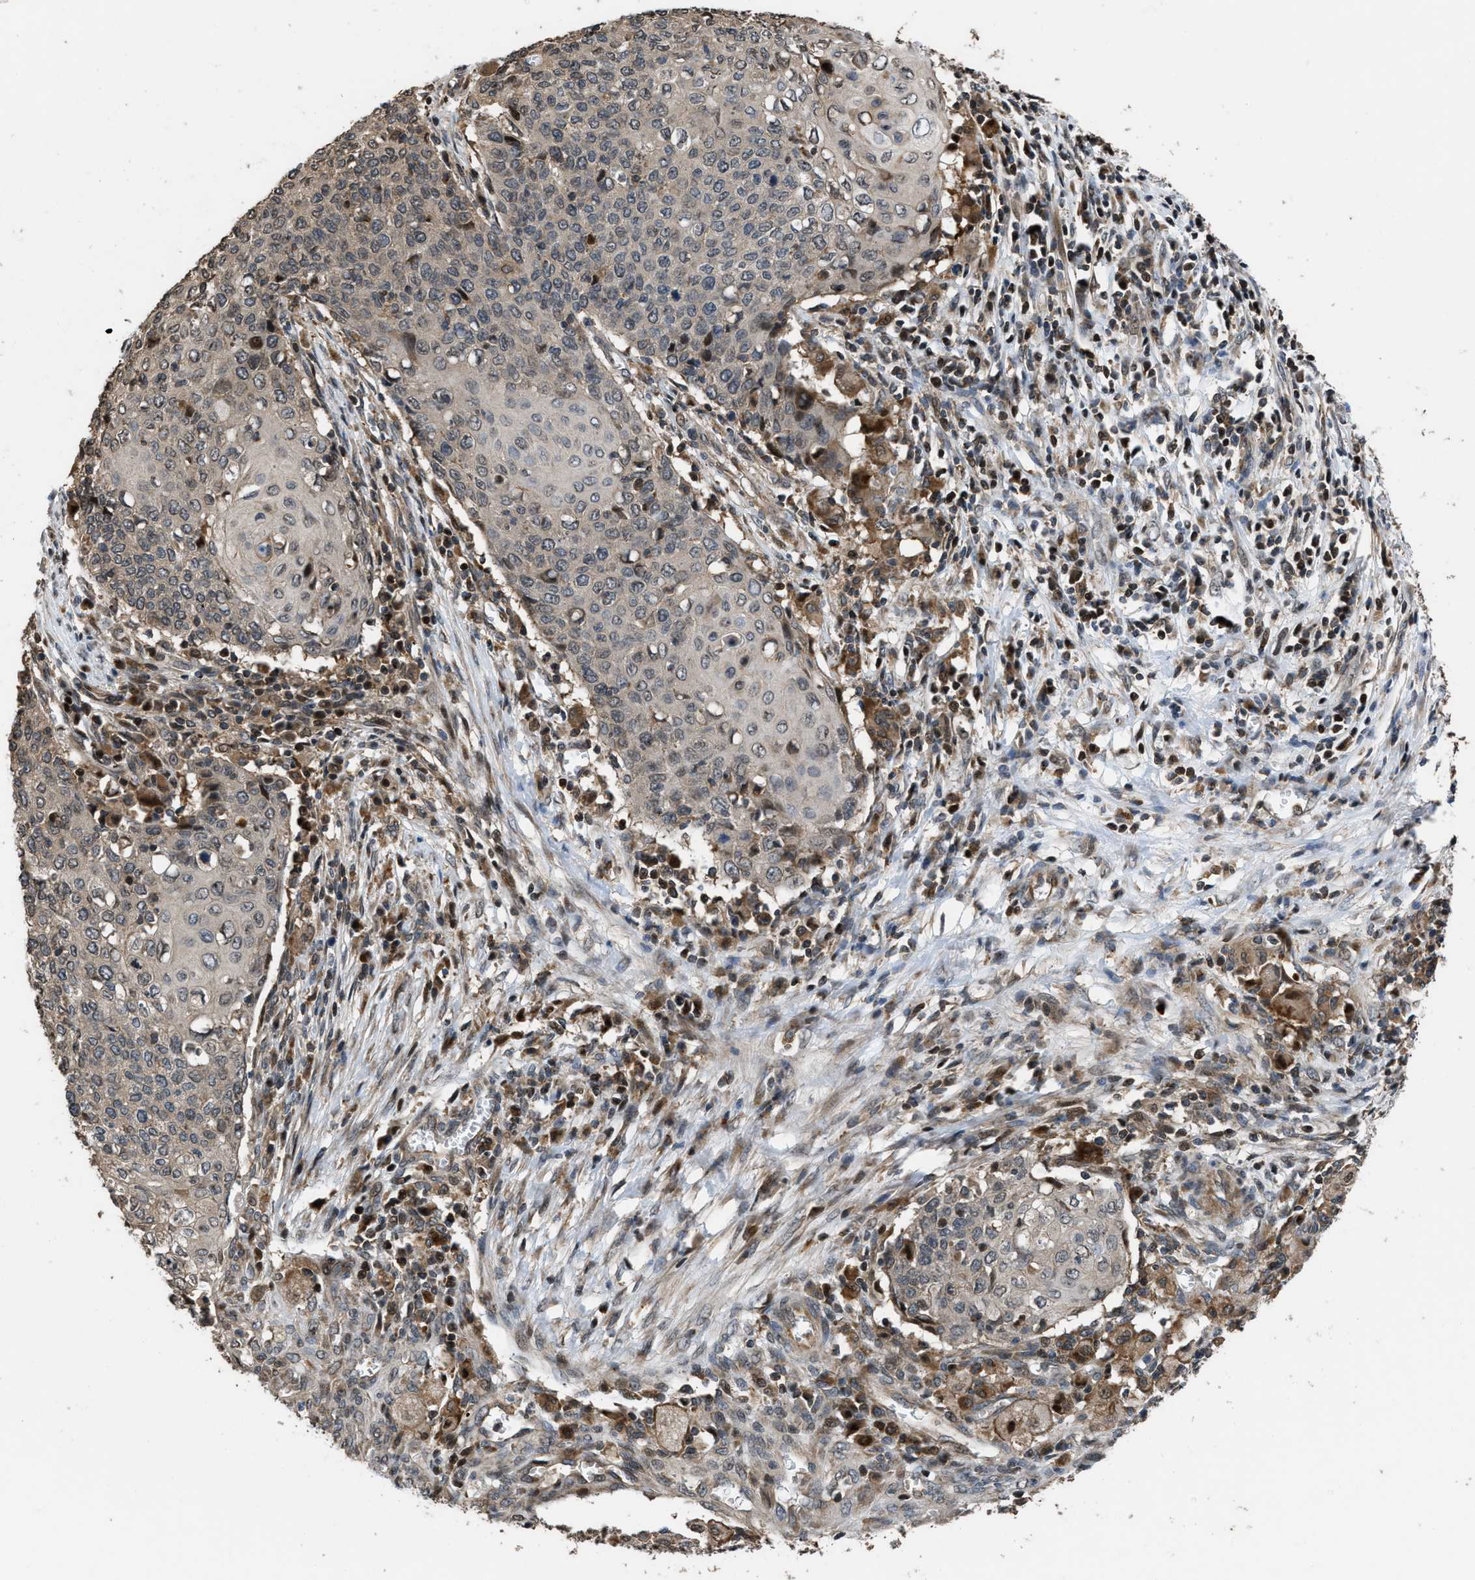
{"staining": {"intensity": "weak", "quantity": "<25%", "location": "cytoplasmic/membranous"}, "tissue": "cervical cancer", "cell_type": "Tumor cells", "image_type": "cancer", "snomed": [{"axis": "morphology", "description": "Squamous cell carcinoma, NOS"}, {"axis": "topography", "description": "Cervix"}], "caption": "DAB immunohistochemical staining of human cervical squamous cell carcinoma shows no significant expression in tumor cells.", "gene": "CTBS", "patient": {"sex": "female", "age": 39}}